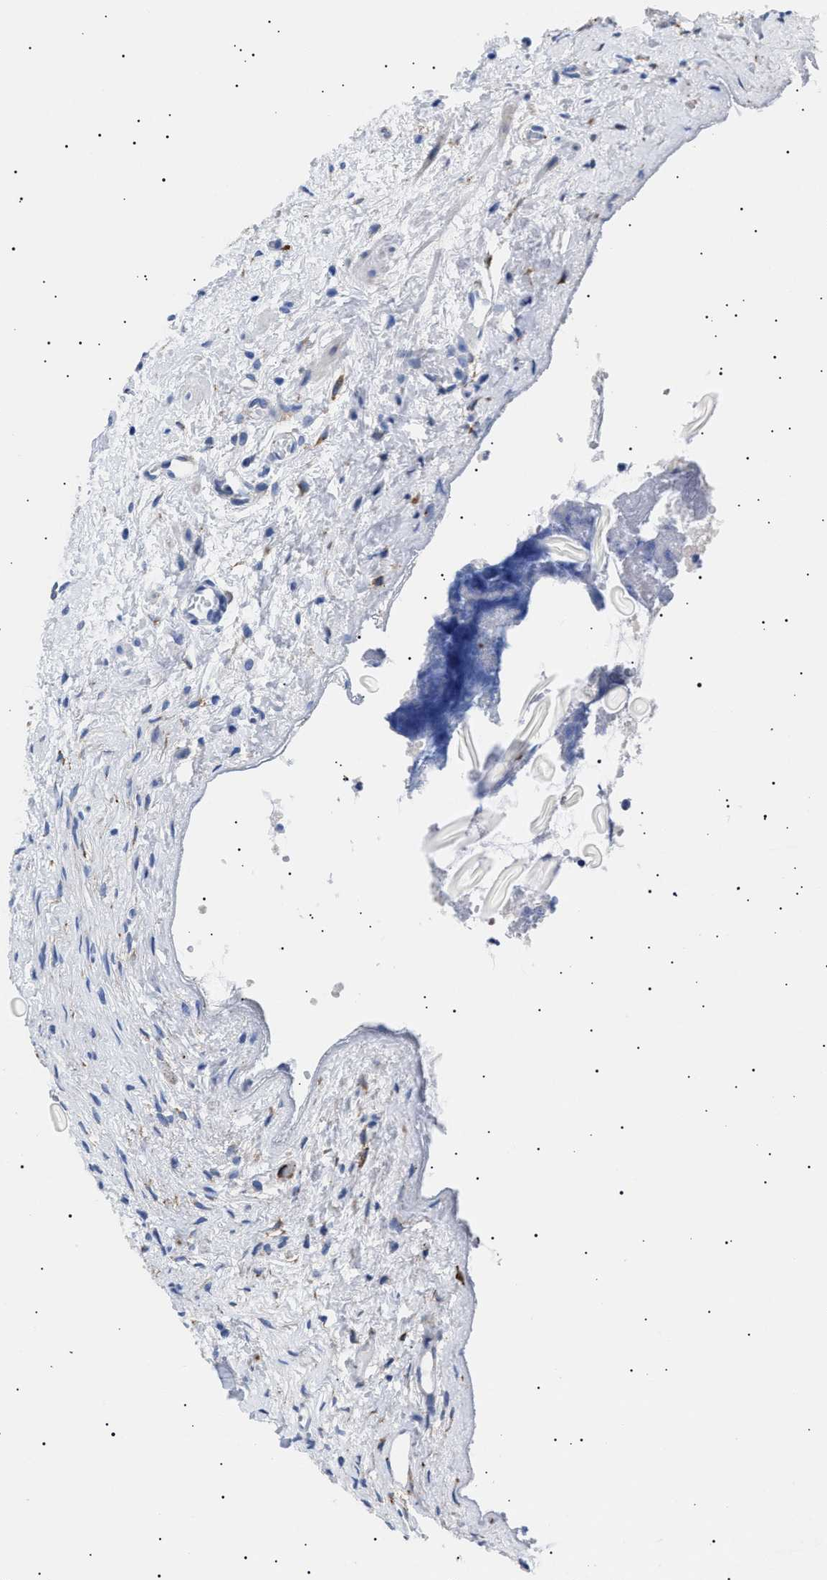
{"staining": {"intensity": "negative", "quantity": "none", "location": "none"}, "tissue": "ovary", "cell_type": "Follicle cells", "image_type": "normal", "snomed": [{"axis": "morphology", "description": "Normal tissue, NOS"}, {"axis": "topography", "description": "Ovary"}], "caption": "DAB immunohistochemical staining of unremarkable ovary reveals no significant staining in follicle cells. (DAB (3,3'-diaminobenzidine) immunohistochemistry with hematoxylin counter stain).", "gene": "HEMGN", "patient": {"sex": "female", "age": 33}}